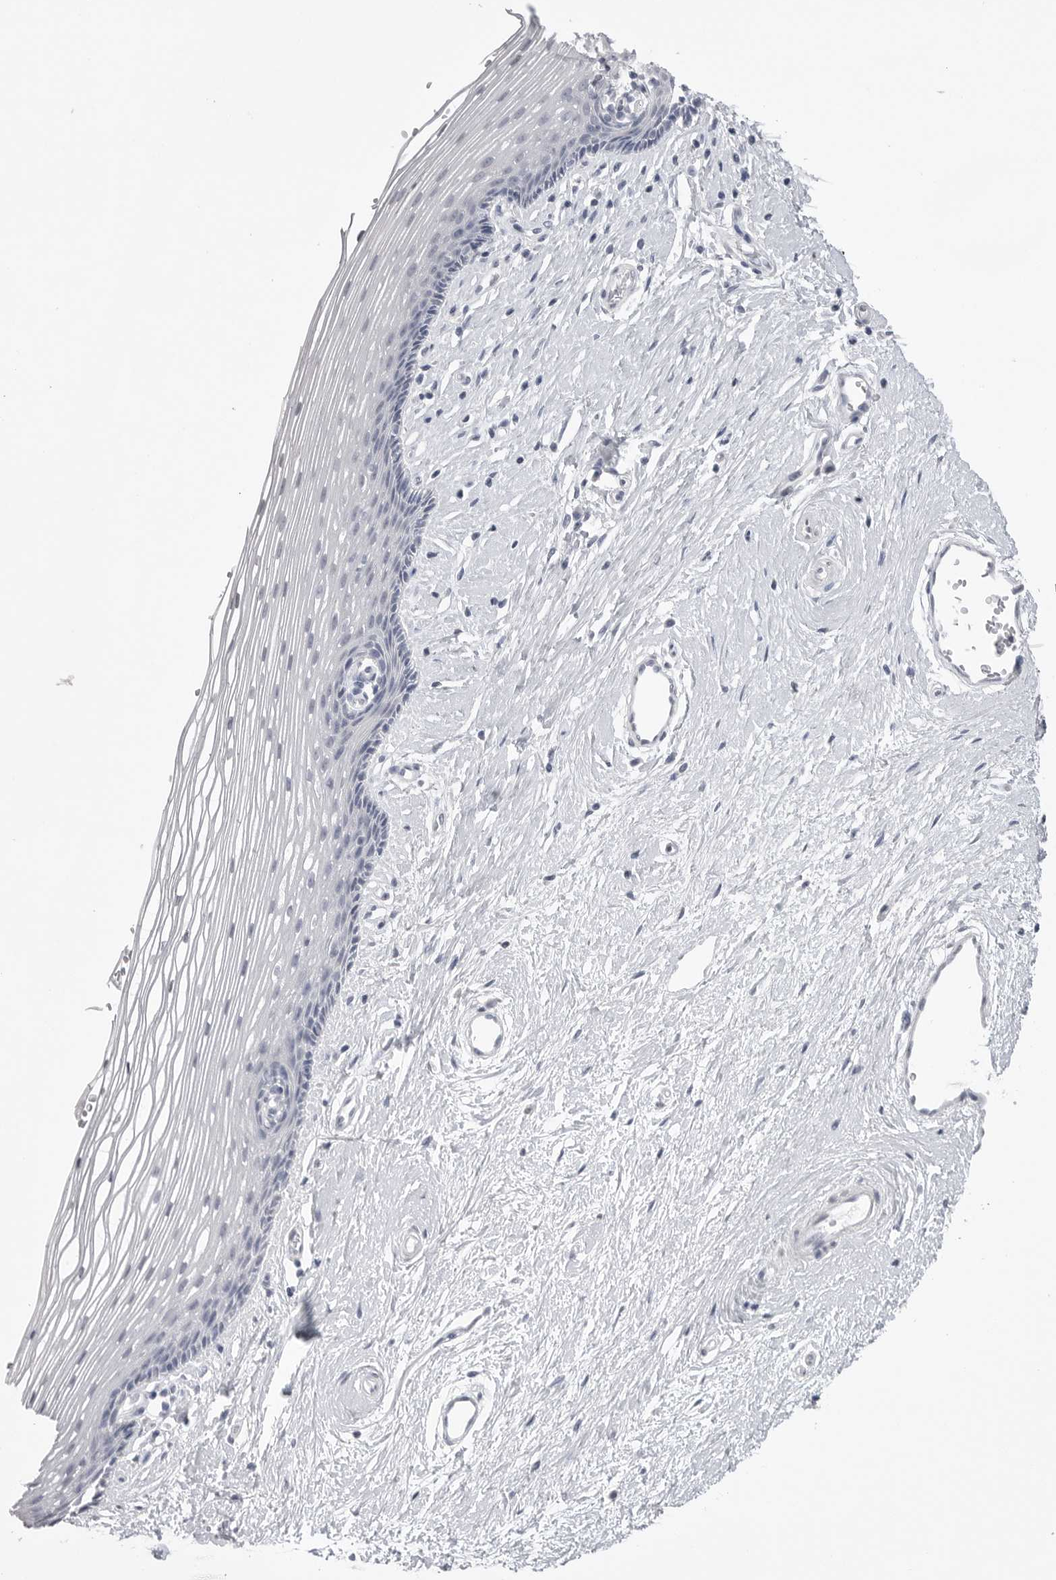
{"staining": {"intensity": "negative", "quantity": "none", "location": "none"}, "tissue": "vagina", "cell_type": "Squamous epithelial cells", "image_type": "normal", "snomed": [{"axis": "morphology", "description": "Normal tissue, NOS"}, {"axis": "topography", "description": "Vagina"}], "caption": "IHC micrograph of benign human vagina stained for a protein (brown), which demonstrates no positivity in squamous epithelial cells.", "gene": "ICAM5", "patient": {"sex": "female", "age": 46}}